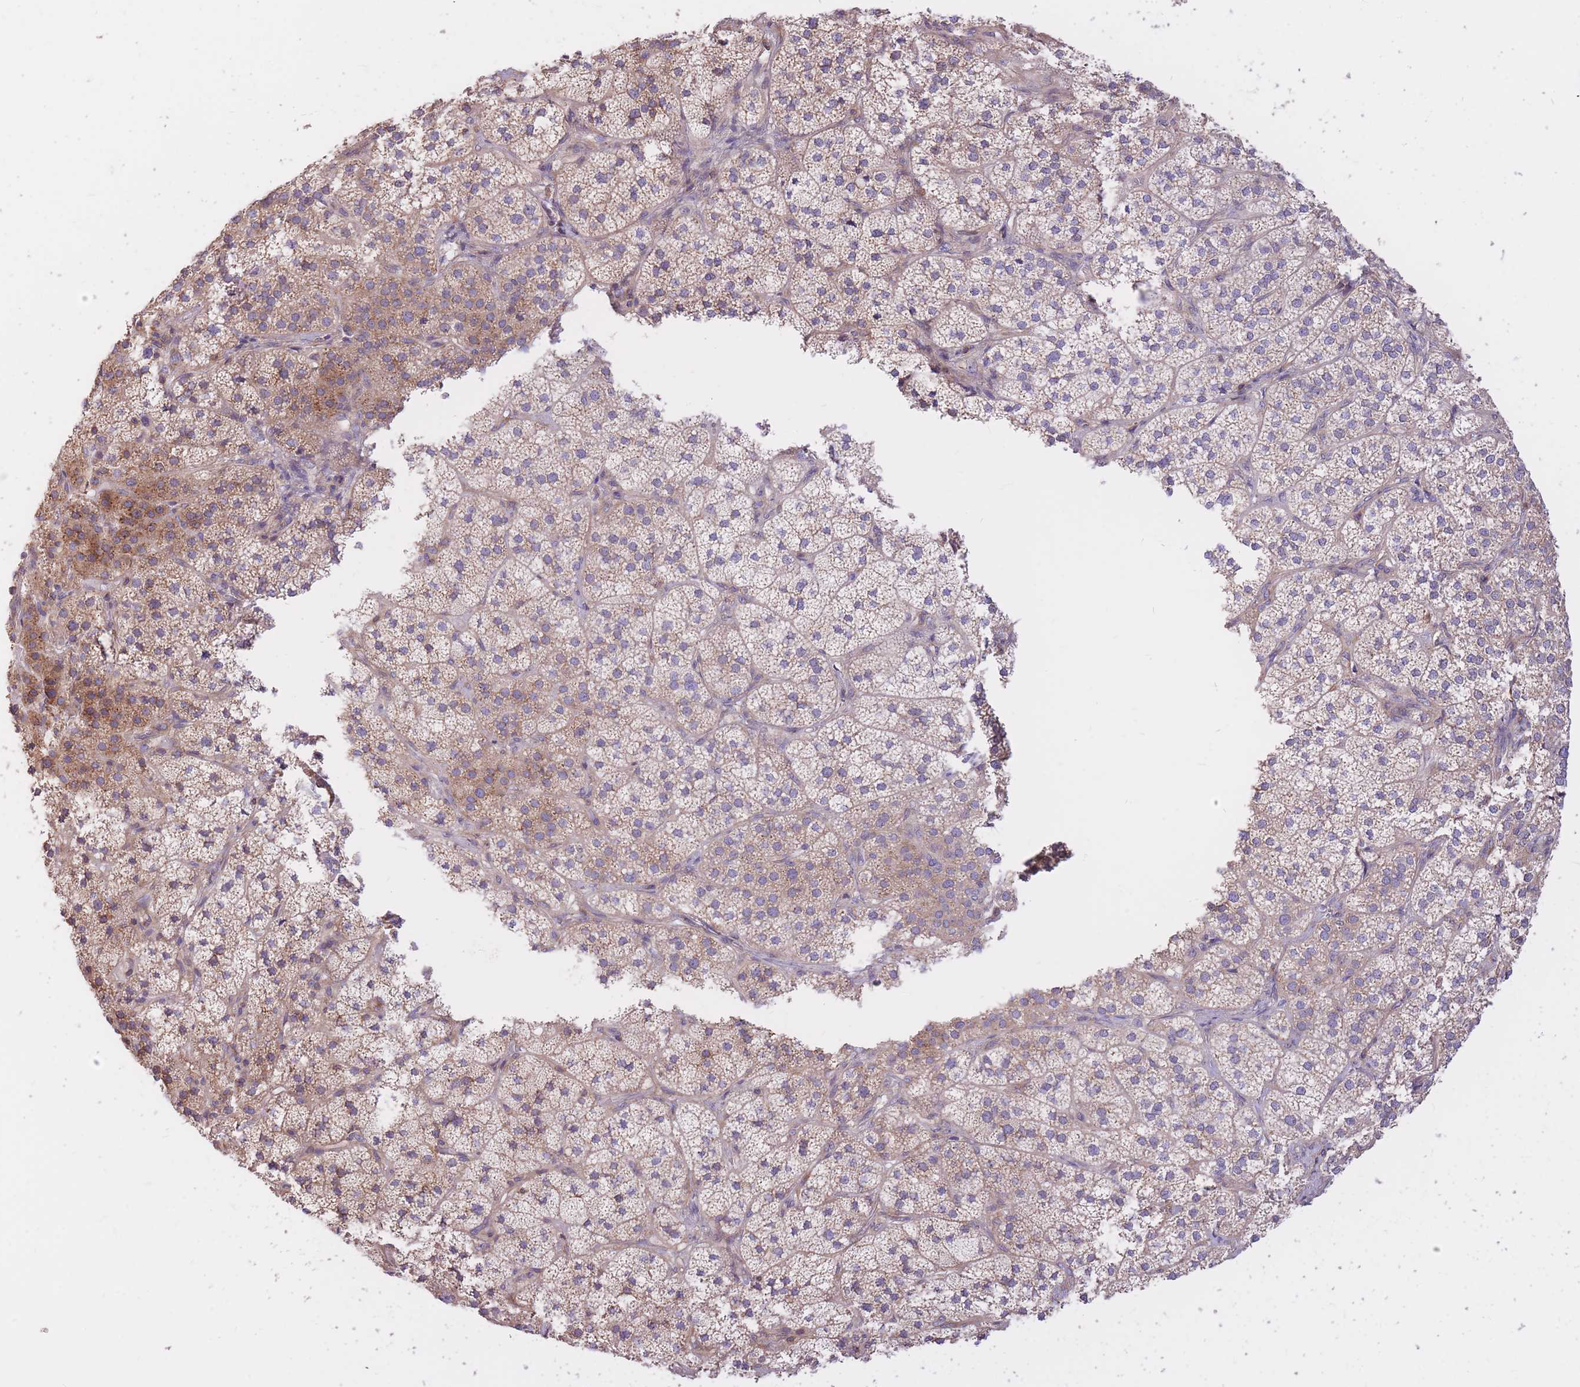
{"staining": {"intensity": "weak", "quantity": "25%-75%", "location": "cytoplasmic/membranous"}, "tissue": "adrenal gland", "cell_type": "Glandular cells", "image_type": "normal", "snomed": [{"axis": "morphology", "description": "Normal tissue, NOS"}, {"axis": "topography", "description": "Adrenal gland"}], "caption": "An IHC image of normal tissue is shown. Protein staining in brown labels weak cytoplasmic/membranous positivity in adrenal gland within glandular cells. (Stains: DAB (3,3'-diaminobenzidine) in brown, nuclei in blue, Microscopy: brightfield microscopy at high magnification).", "gene": "GBP7", "patient": {"sex": "female", "age": 58}}